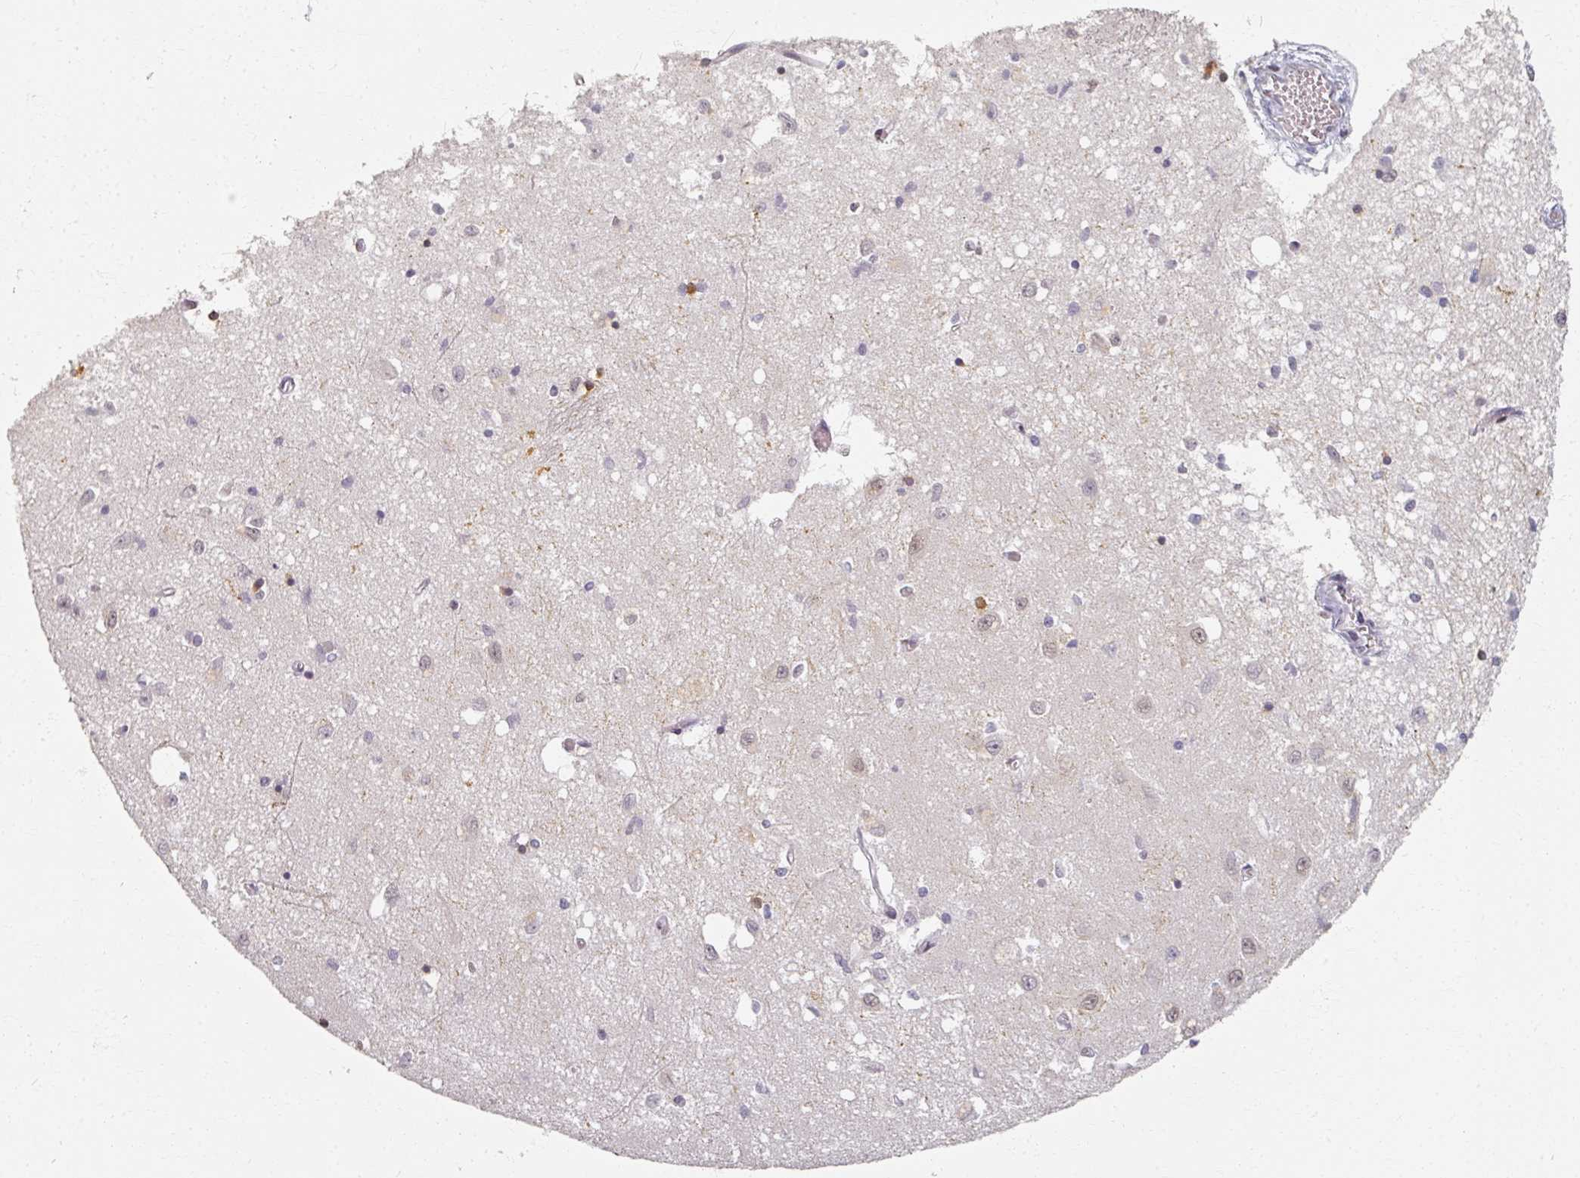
{"staining": {"intensity": "moderate", "quantity": "<25%", "location": "cytoplasmic/membranous,nuclear"}, "tissue": "caudate", "cell_type": "Glial cells", "image_type": "normal", "snomed": [{"axis": "morphology", "description": "Normal tissue, NOS"}, {"axis": "topography", "description": "Lateral ventricle wall"}], "caption": "A photomicrograph showing moderate cytoplasmic/membranous,nuclear positivity in about <25% of glial cells in normal caudate, as visualized by brown immunohistochemical staining.", "gene": "RIPOR3", "patient": {"sex": "male", "age": 70}}